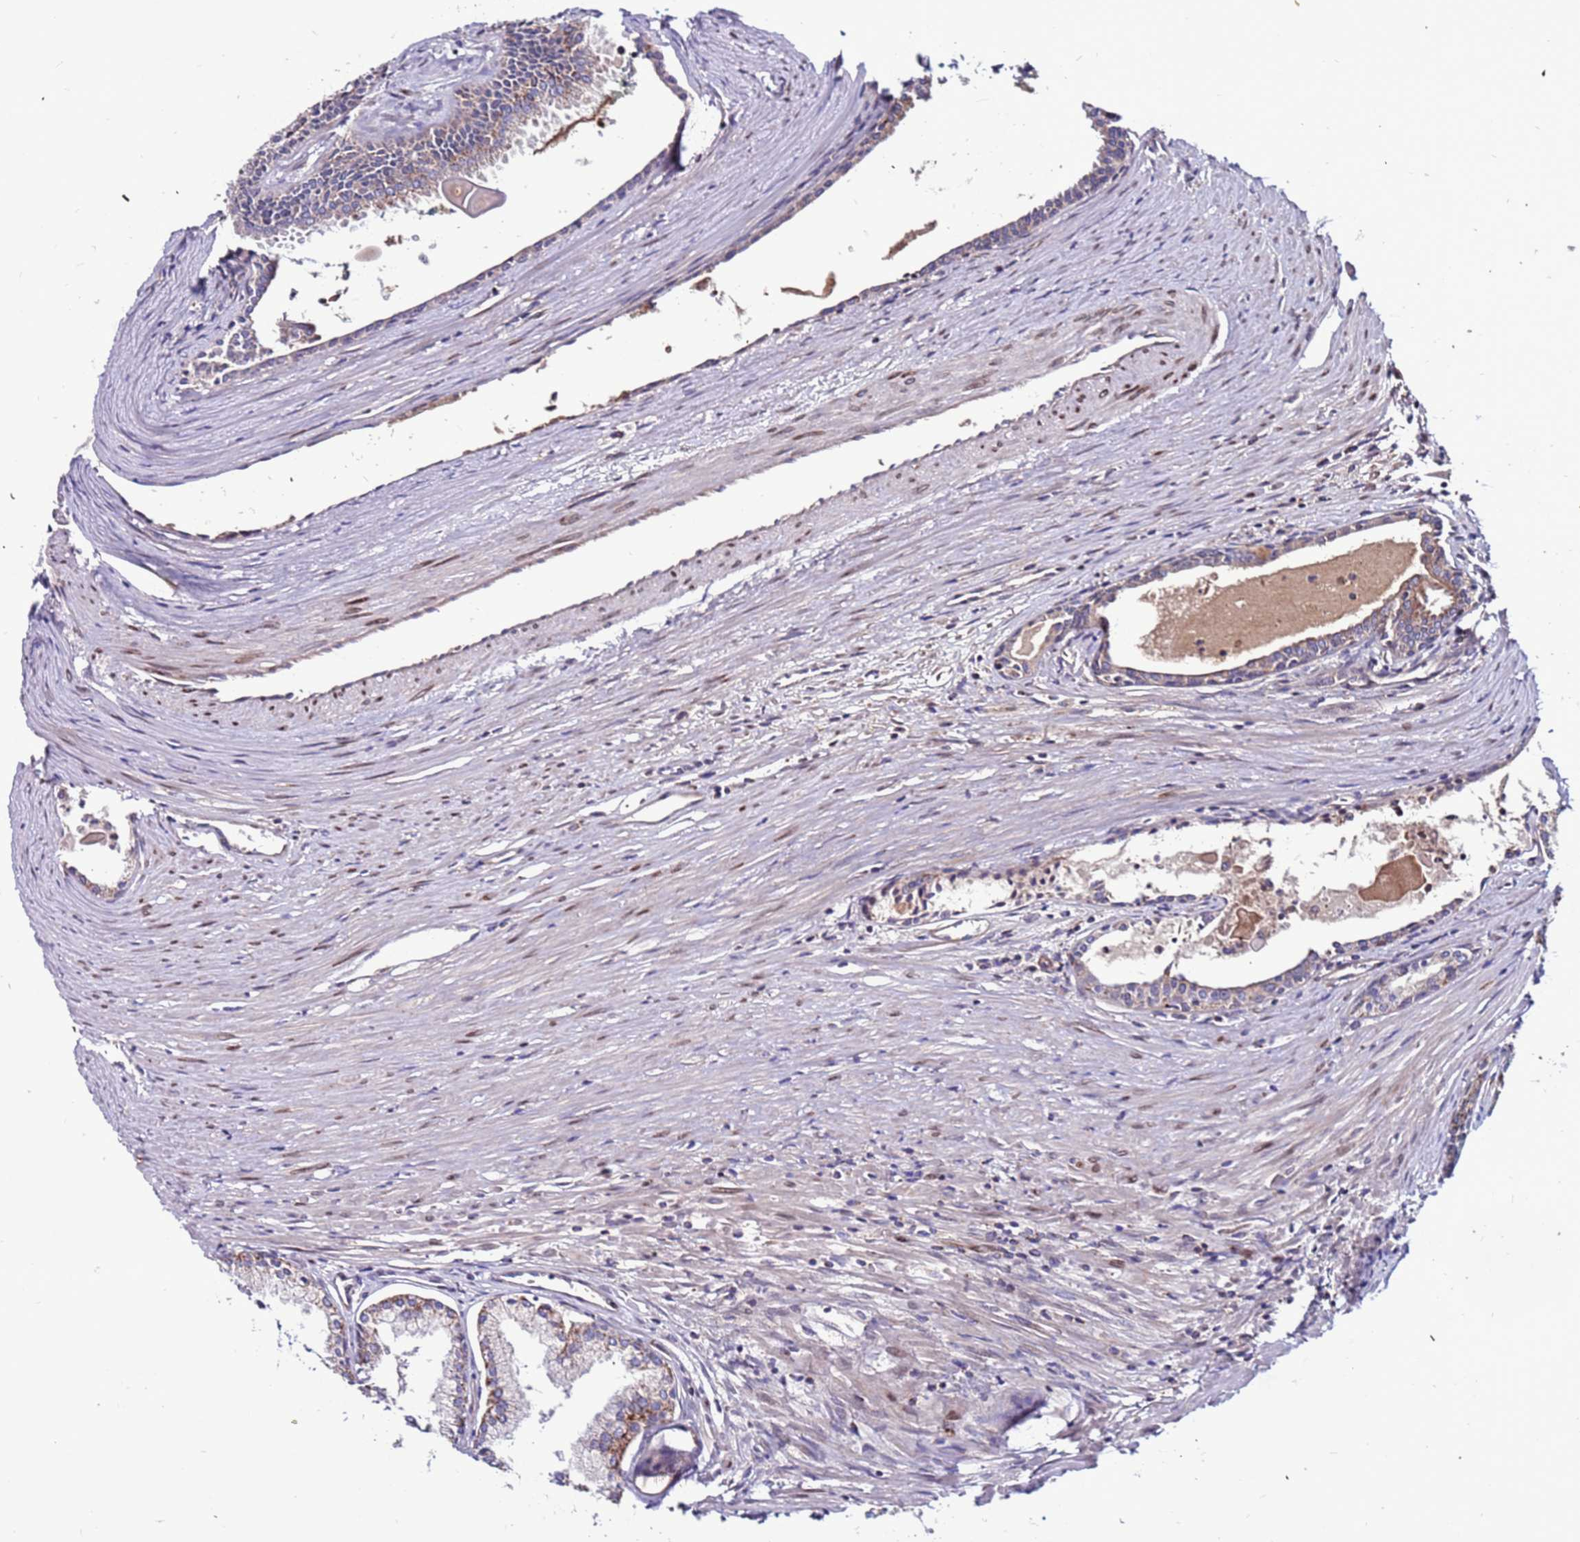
{"staining": {"intensity": "moderate", "quantity": "<25%", "location": "cytoplasmic/membranous"}, "tissue": "prostate cancer", "cell_type": "Tumor cells", "image_type": "cancer", "snomed": [{"axis": "morphology", "description": "Adenocarcinoma, High grade"}, {"axis": "topography", "description": "Prostate"}], "caption": "This photomicrograph exhibits immunohistochemistry (IHC) staining of human prostate cancer (adenocarcinoma (high-grade)), with low moderate cytoplasmic/membranous positivity in about <25% of tumor cells.", "gene": "CCDC71", "patient": {"sex": "male", "age": 68}}